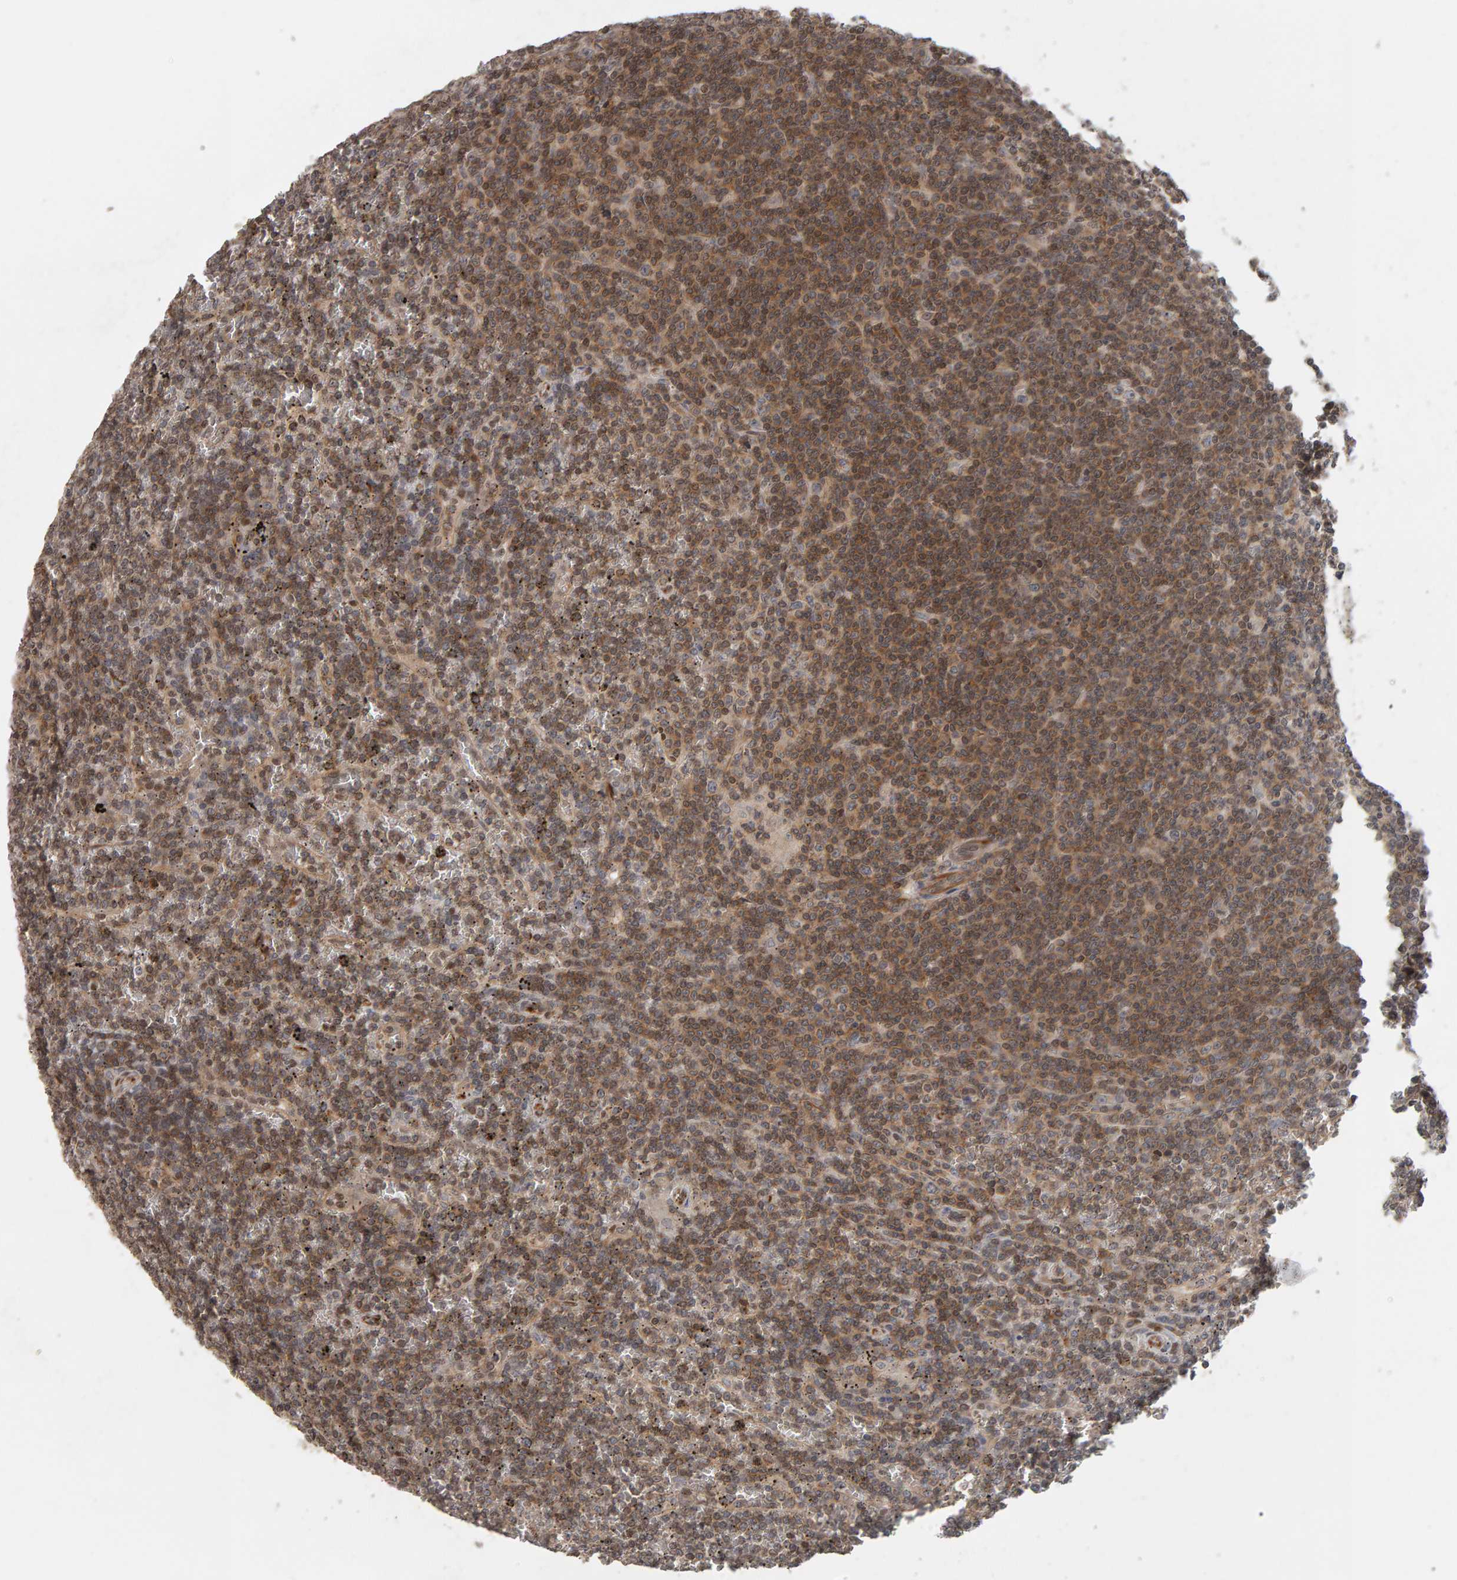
{"staining": {"intensity": "moderate", "quantity": ">75%", "location": "cytoplasmic/membranous,nuclear"}, "tissue": "lymphoma", "cell_type": "Tumor cells", "image_type": "cancer", "snomed": [{"axis": "morphology", "description": "Malignant lymphoma, non-Hodgkin's type, Low grade"}, {"axis": "topography", "description": "Spleen"}], "caption": "The histopathology image shows staining of low-grade malignant lymphoma, non-Hodgkin's type, revealing moderate cytoplasmic/membranous and nuclear protein staining (brown color) within tumor cells. (brown staining indicates protein expression, while blue staining denotes nuclei).", "gene": "TEFM", "patient": {"sex": "female", "age": 19}}